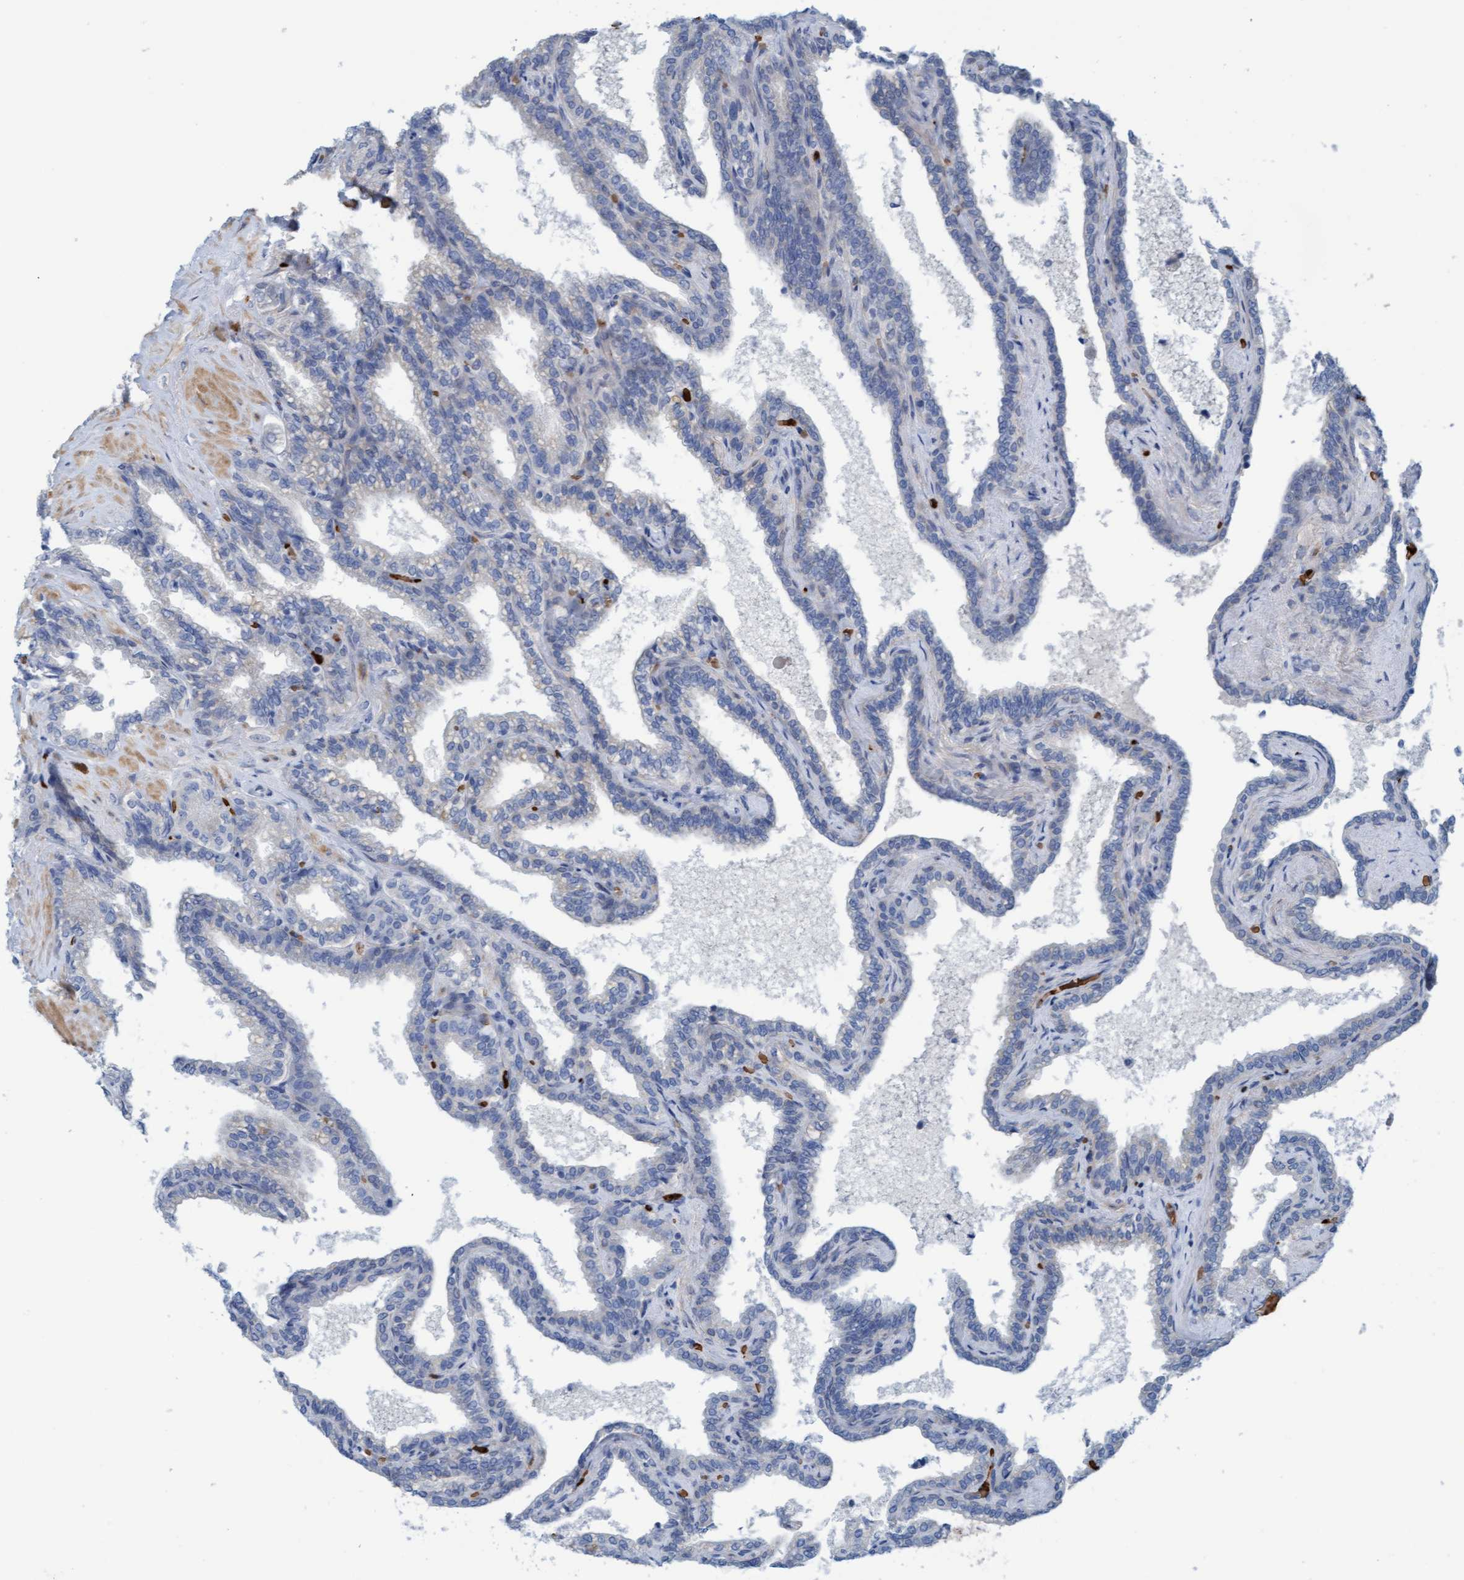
{"staining": {"intensity": "negative", "quantity": "none", "location": "none"}, "tissue": "seminal vesicle", "cell_type": "Glandular cells", "image_type": "normal", "snomed": [{"axis": "morphology", "description": "Normal tissue, NOS"}, {"axis": "topography", "description": "Seminal veicle"}], "caption": "High power microscopy photomicrograph of an immunohistochemistry (IHC) photomicrograph of normal seminal vesicle, revealing no significant staining in glandular cells.", "gene": "P2RX5", "patient": {"sex": "male", "age": 46}}